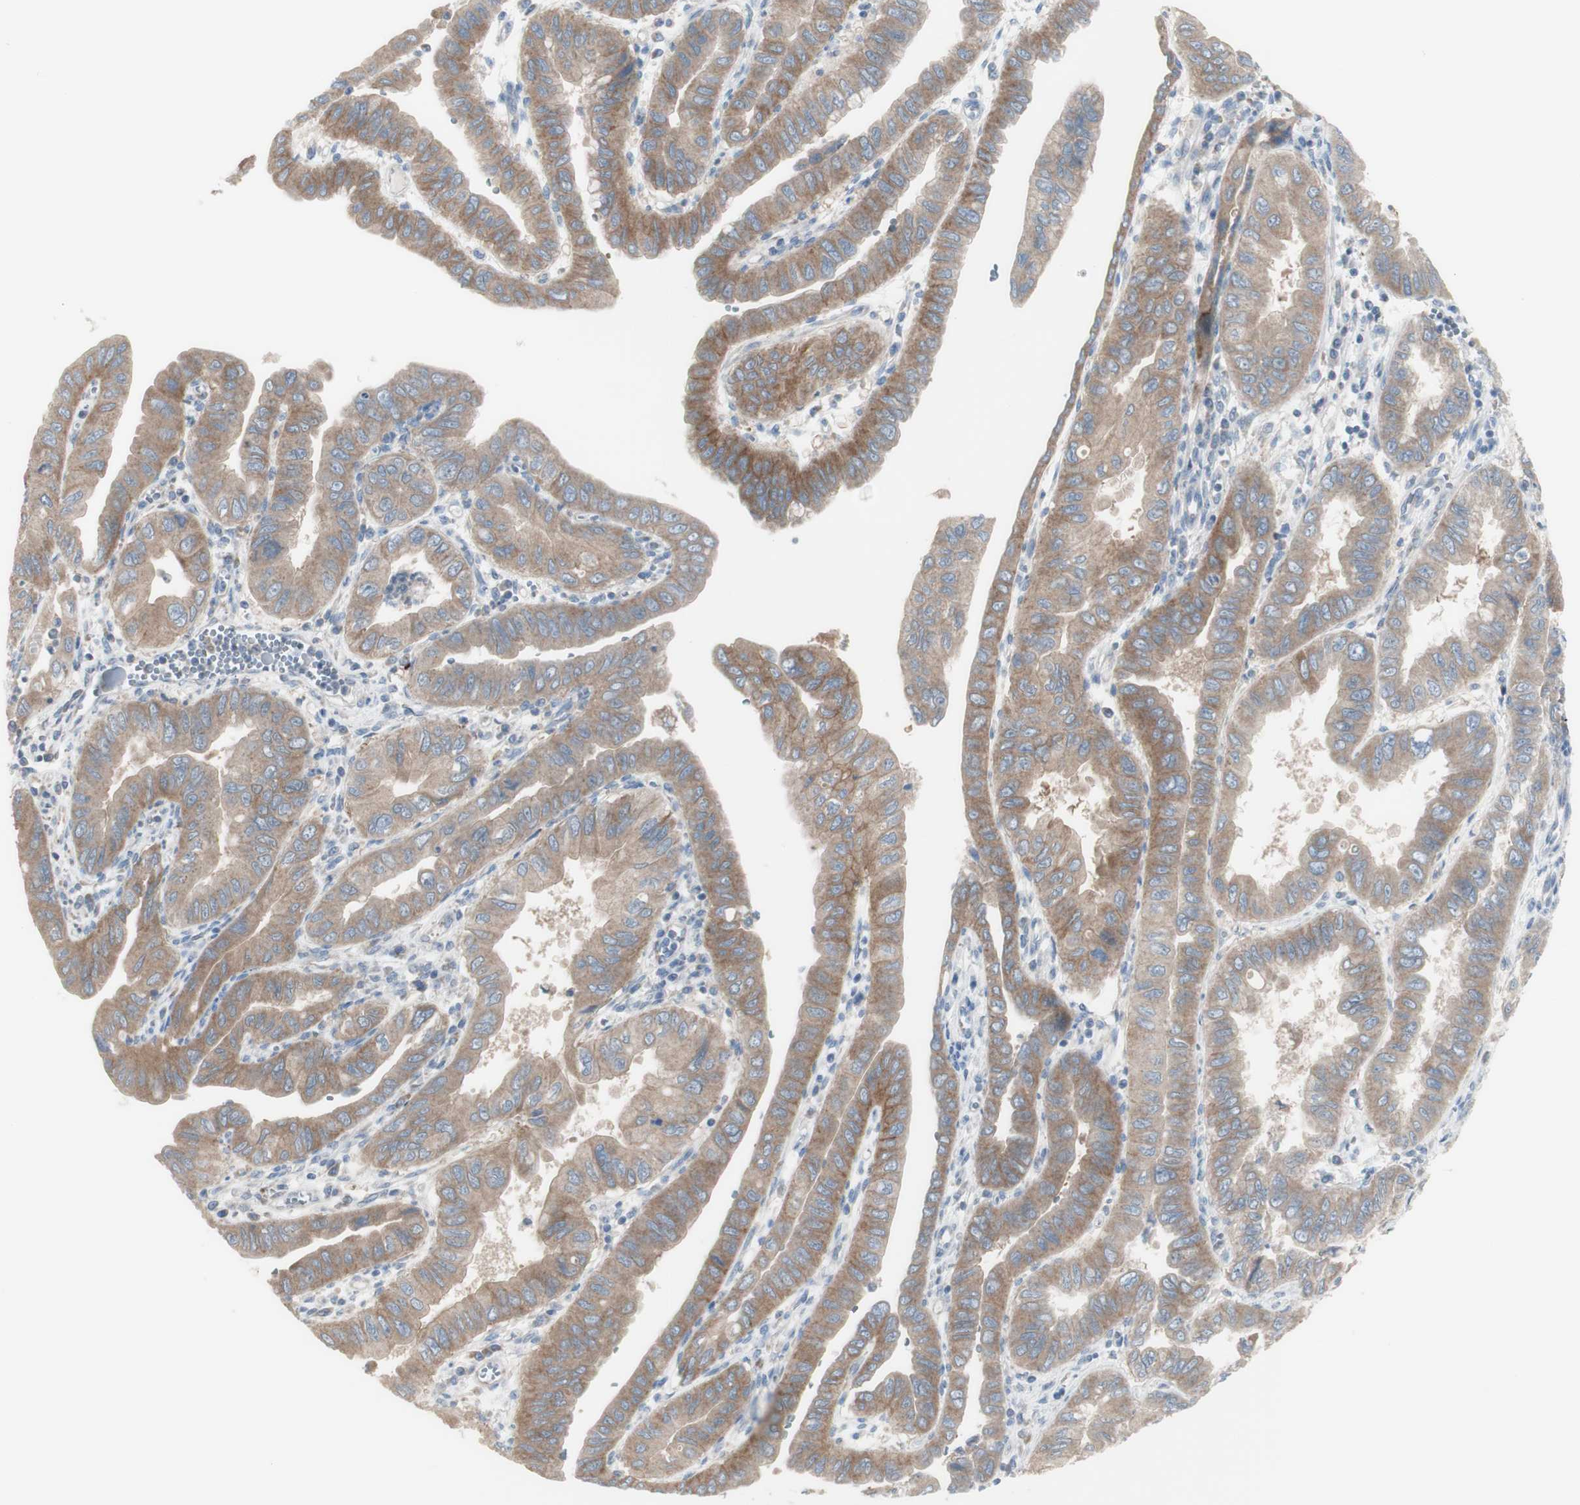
{"staining": {"intensity": "weak", "quantity": "25%-75%", "location": "cytoplasmic/membranous"}, "tissue": "pancreatic cancer", "cell_type": "Tumor cells", "image_type": "cancer", "snomed": [{"axis": "morphology", "description": "Normal tissue, NOS"}, {"axis": "topography", "description": "Lymph node"}], "caption": "Protein staining of pancreatic cancer tissue exhibits weak cytoplasmic/membranous staining in about 25%-75% of tumor cells.", "gene": "C3orf52", "patient": {"sex": "male", "age": 50}}